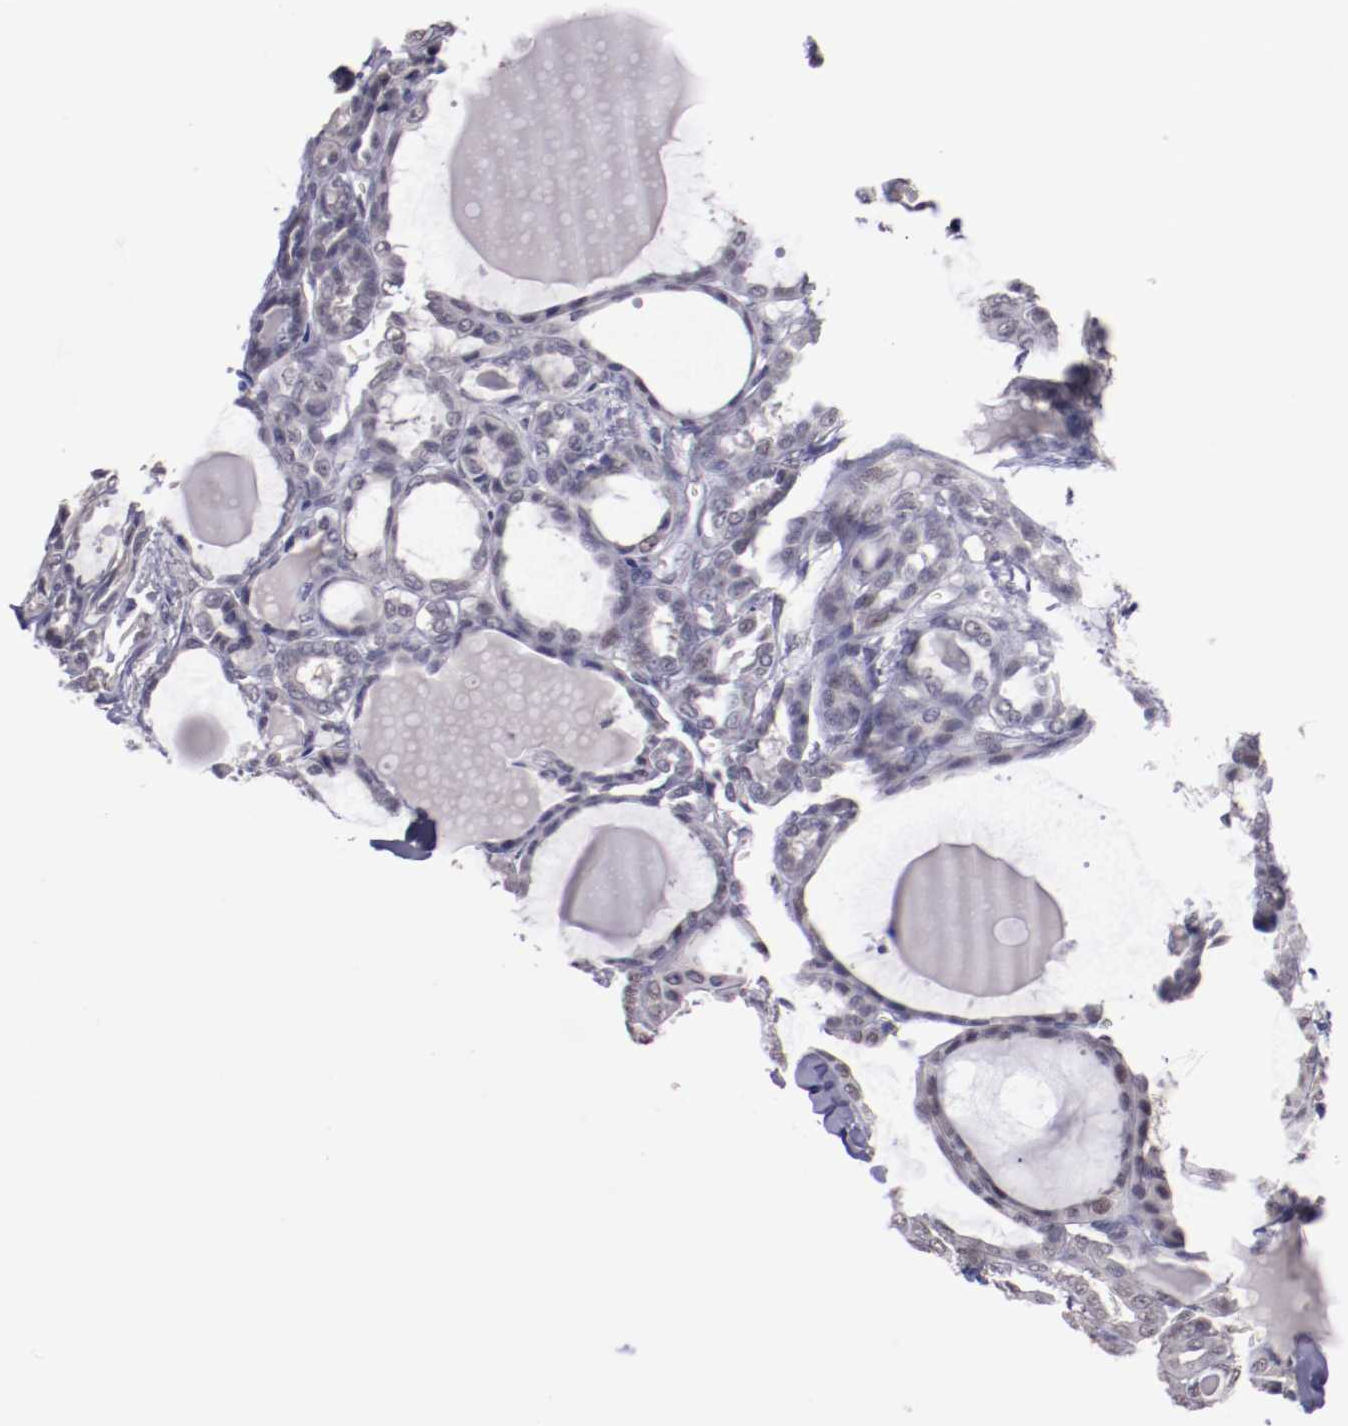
{"staining": {"intensity": "weak", "quantity": ">75%", "location": "nuclear"}, "tissue": "thyroid cancer", "cell_type": "Tumor cells", "image_type": "cancer", "snomed": [{"axis": "morphology", "description": "Carcinoma, NOS"}, {"axis": "topography", "description": "Thyroid gland"}], "caption": "There is low levels of weak nuclear staining in tumor cells of carcinoma (thyroid), as demonstrated by immunohistochemical staining (brown color).", "gene": "NRXN3", "patient": {"sex": "female", "age": 91}}